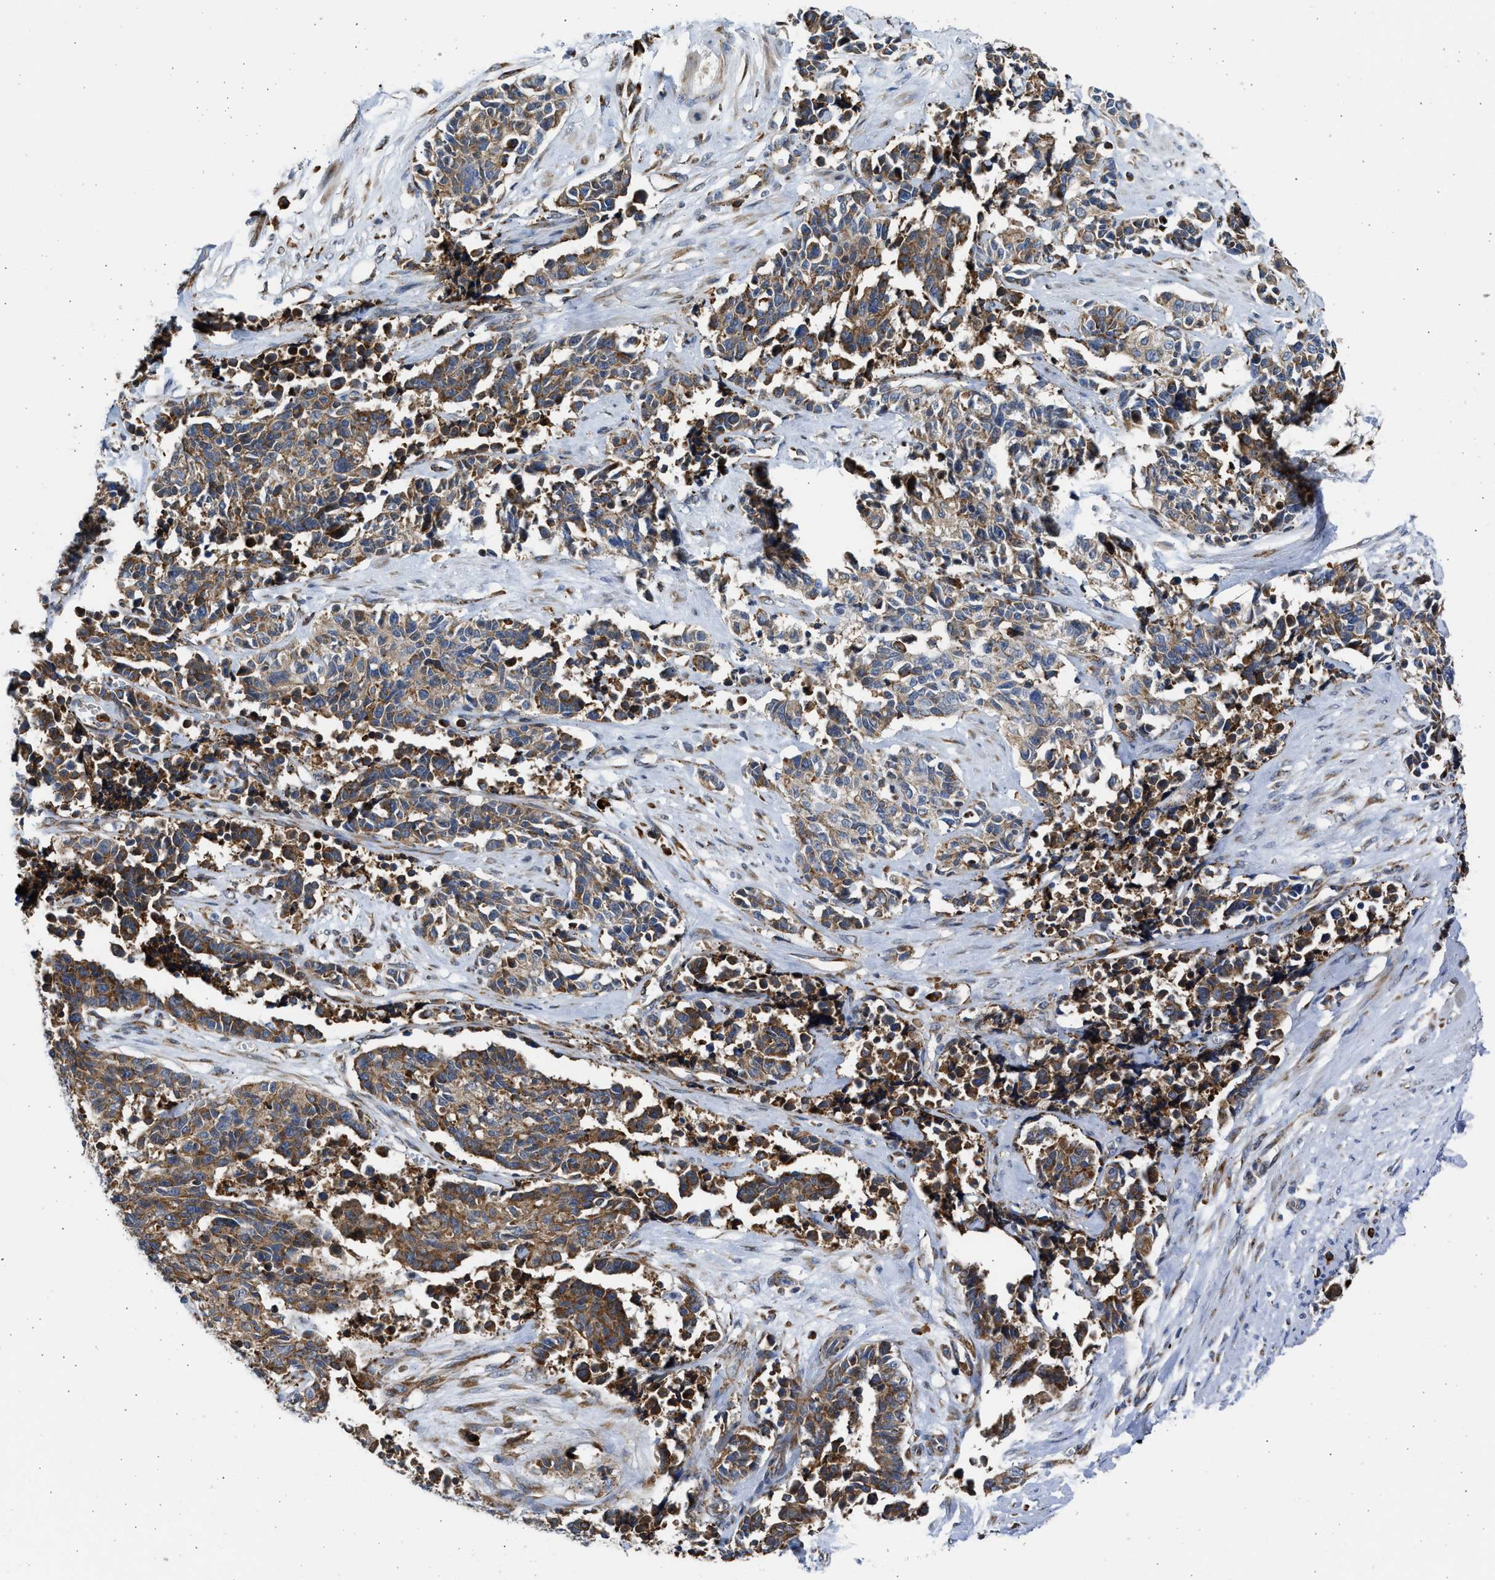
{"staining": {"intensity": "moderate", "quantity": ">75%", "location": "cytoplasmic/membranous"}, "tissue": "cervical cancer", "cell_type": "Tumor cells", "image_type": "cancer", "snomed": [{"axis": "morphology", "description": "Squamous cell carcinoma, NOS"}, {"axis": "topography", "description": "Cervix"}], "caption": "Brown immunohistochemical staining in cervical cancer (squamous cell carcinoma) exhibits moderate cytoplasmic/membranous expression in approximately >75% of tumor cells.", "gene": "PLD2", "patient": {"sex": "female", "age": 35}}